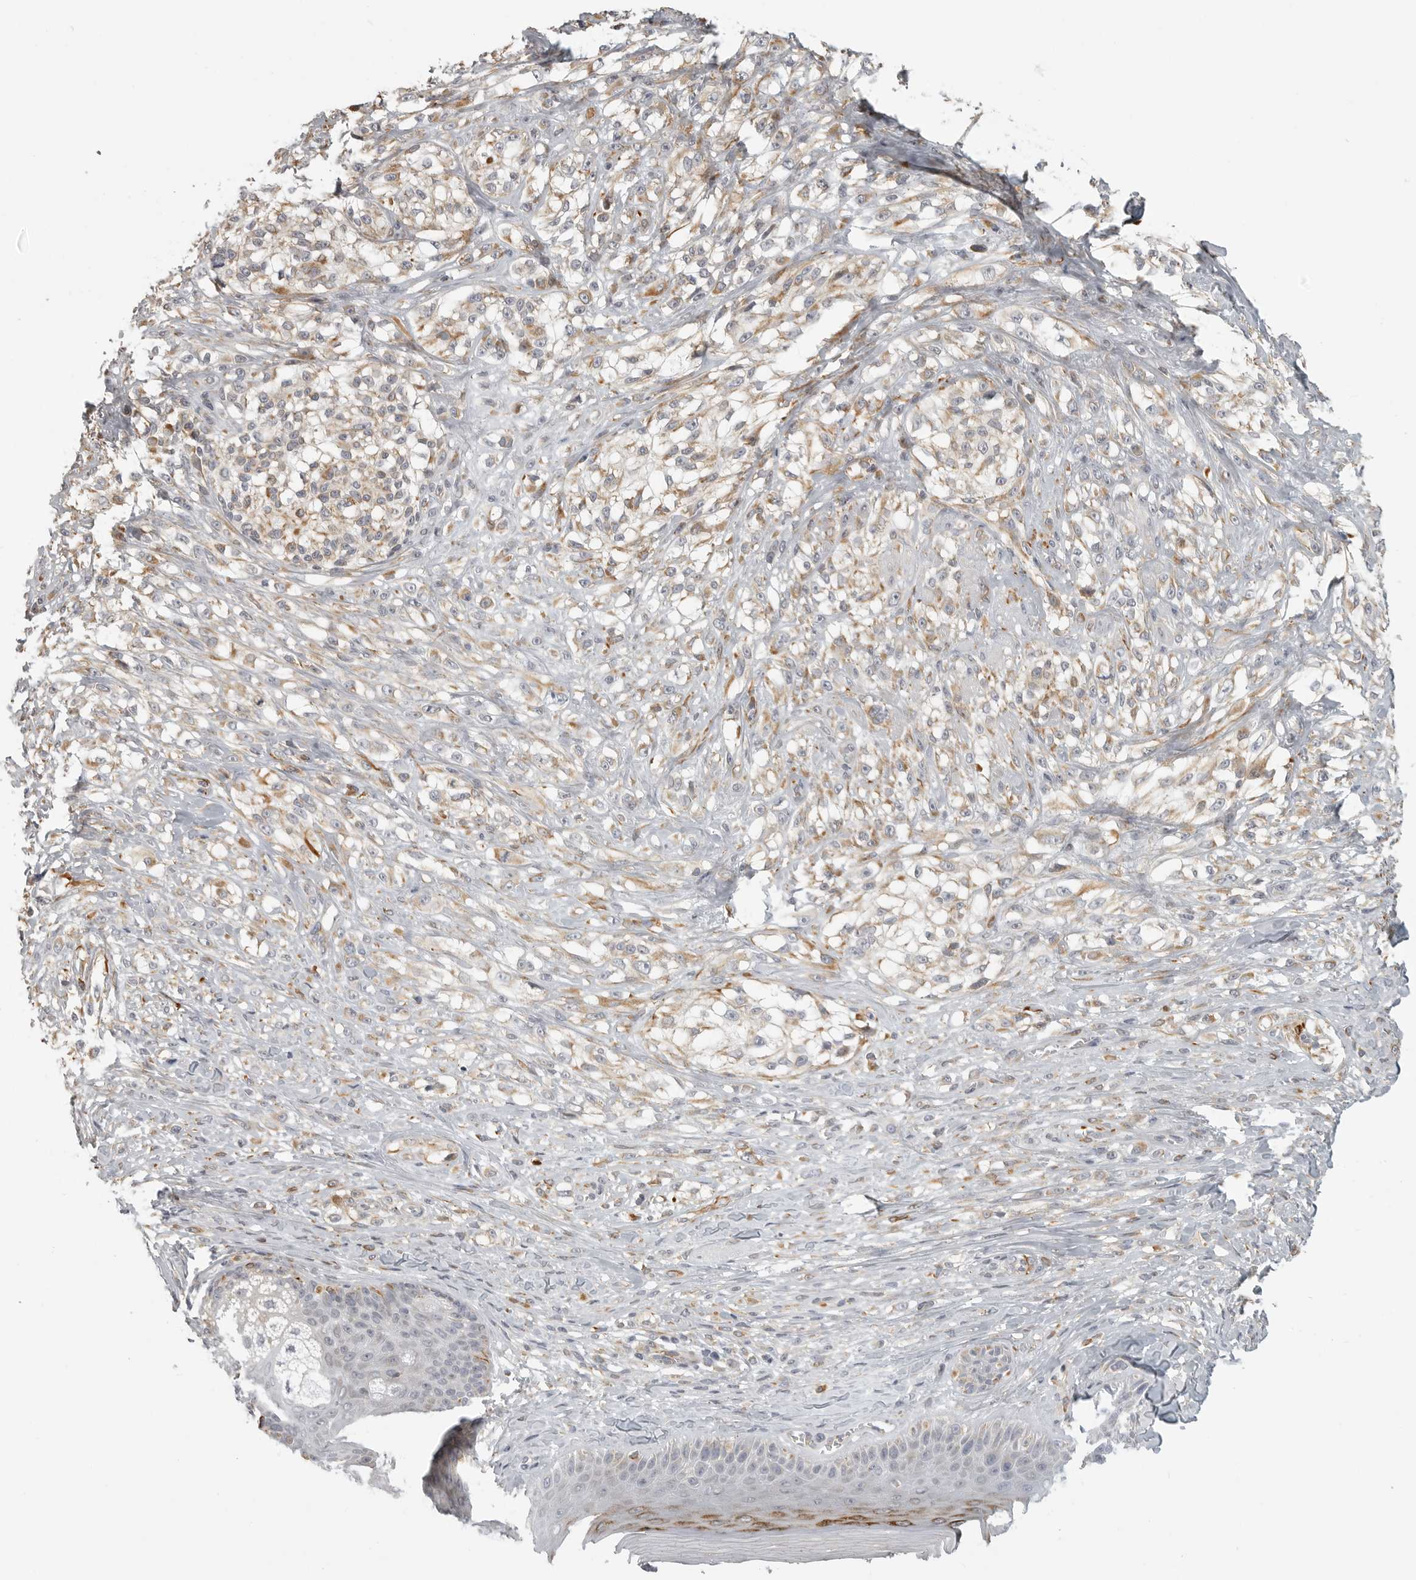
{"staining": {"intensity": "moderate", "quantity": "25%-75%", "location": "cytoplasmic/membranous"}, "tissue": "melanoma", "cell_type": "Tumor cells", "image_type": "cancer", "snomed": [{"axis": "morphology", "description": "Malignant melanoma, NOS"}, {"axis": "topography", "description": "Skin of head"}], "caption": "Protein staining exhibits moderate cytoplasmic/membranous staining in about 25%-75% of tumor cells in melanoma.", "gene": "RXFP3", "patient": {"sex": "male", "age": 83}}